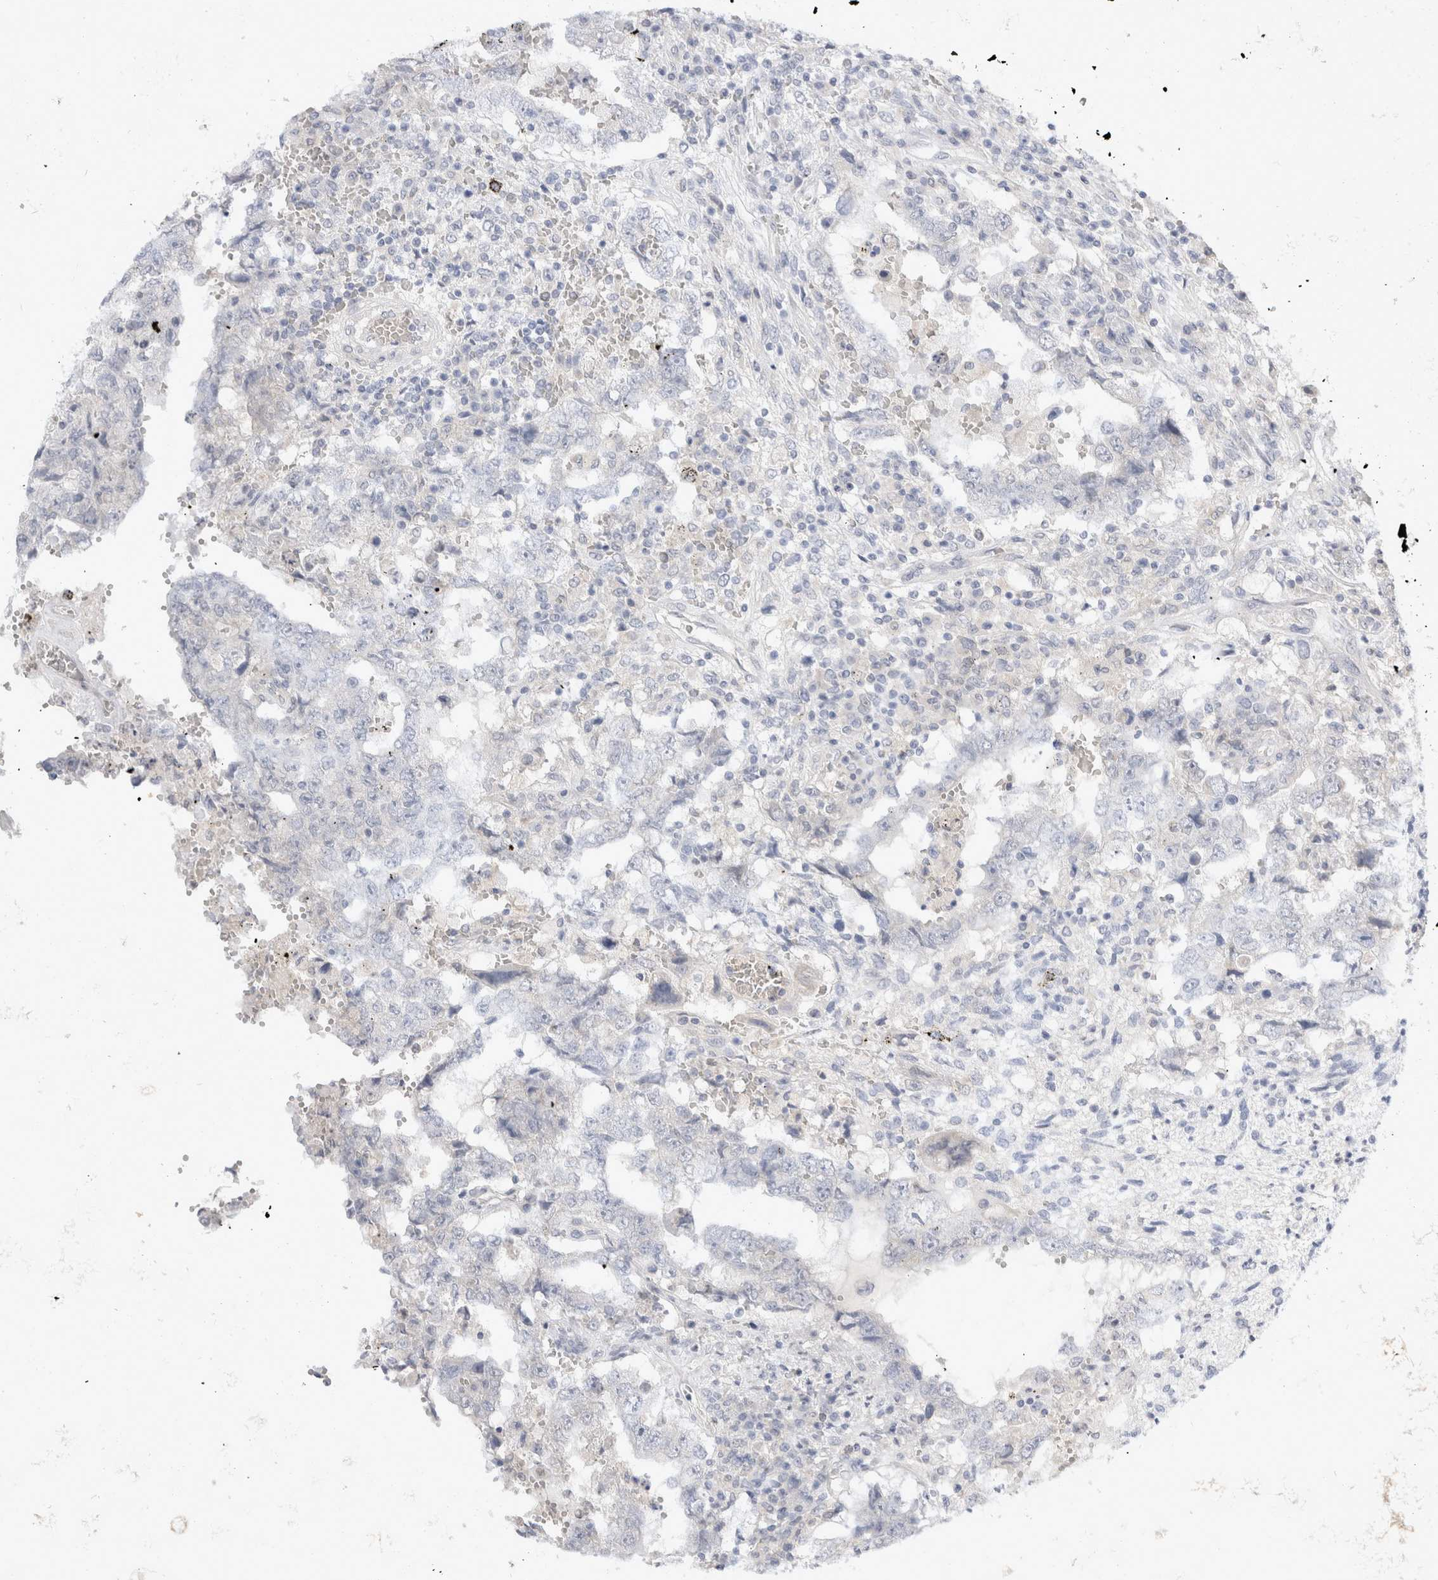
{"staining": {"intensity": "negative", "quantity": "none", "location": "none"}, "tissue": "testis cancer", "cell_type": "Tumor cells", "image_type": "cancer", "snomed": [{"axis": "morphology", "description": "Carcinoma, Embryonal, NOS"}, {"axis": "topography", "description": "Testis"}], "caption": "The micrograph shows no staining of tumor cells in testis cancer (embryonal carcinoma). Brightfield microscopy of immunohistochemistry (IHC) stained with DAB (brown) and hematoxylin (blue), captured at high magnification.", "gene": "TOM1L2", "patient": {"sex": "male", "age": 26}}